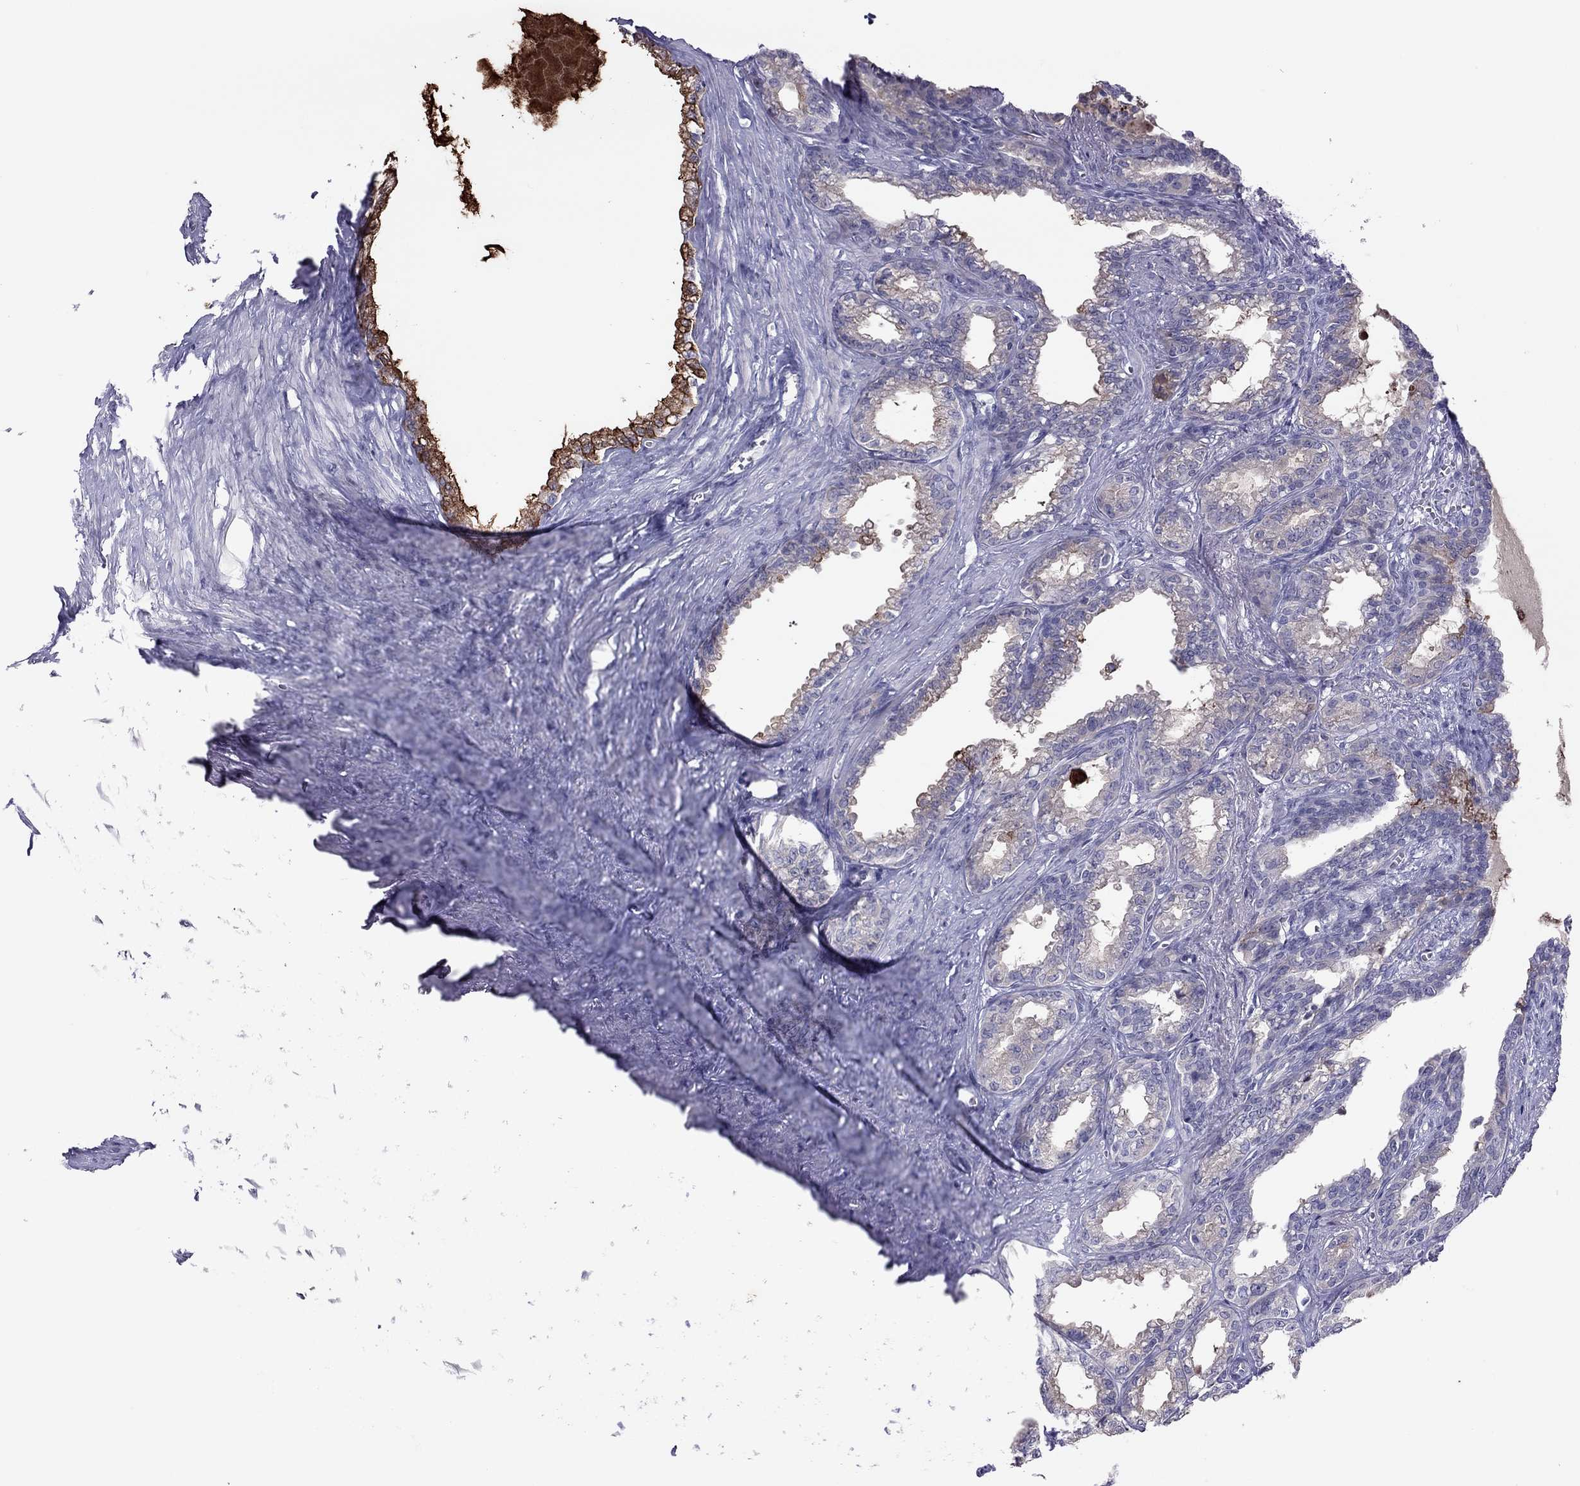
{"staining": {"intensity": "strong", "quantity": "25%-75%", "location": "cytoplasmic/membranous"}, "tissue": "seminal vesicle", "cell_type": "Glandular cells", "image_type": "normal", "snomed": [{"axis": "morphology", "description": "Normal tissue, NOS"}, {"axis": "morphology", "description": "Urothelial carcinoma, NOS"}, {"axis": "topography", "description": "Urinary bladder"}, {"axis": "topography", "description": "Seminal veicle"}], "caption": "Human seminal vesicle stained for a protein (brown) reveals strong cytoplasmic/membranous positive staining in about 25%-75% of glandular cells.", "gene": "PPP1R3A", "patient": {"sex": "male", "age": 76}}